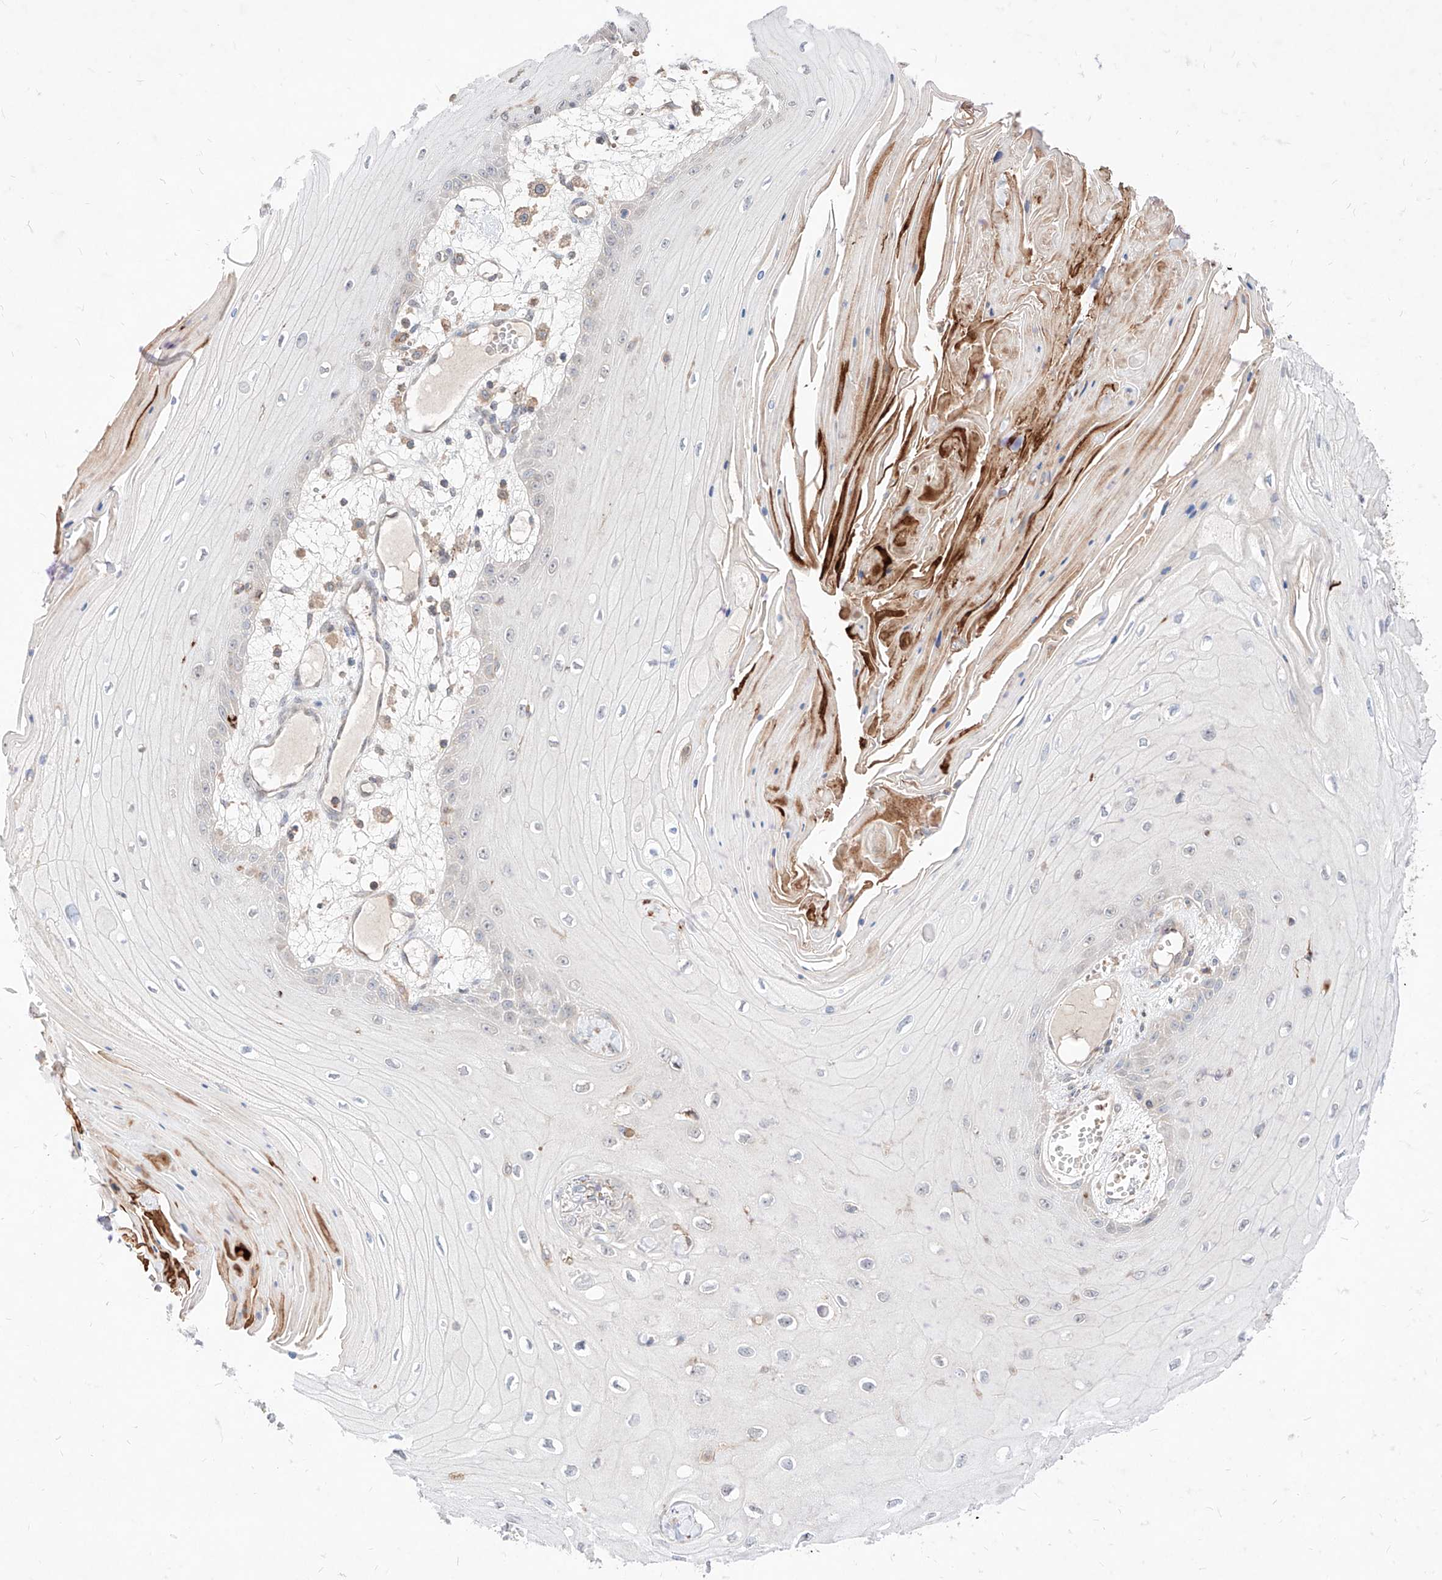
{"staining": {"intensity": "negative", "quantity": "none", "location": "none"}, "tissue": "skin cancer", "cell_type": "Tumor cells", "image_type": "cancer", "snomed": [{"axis": "morphology", "description": "Squamous cell carcinoma, NOS"}, {"axis": "topography", "description": "Skin"}], "caption": "Protein analysis of skin cancer (squamous cell carcinoma) exhibits no significant expression in tumor cells. The staining is performed using DAB (3,3'-diaminobenzidine) brown chromogen with nuclei counter-stained in using hematoxylin.", "gene": "TSNAX", "patient": {"sex": "male", "age": 74}}